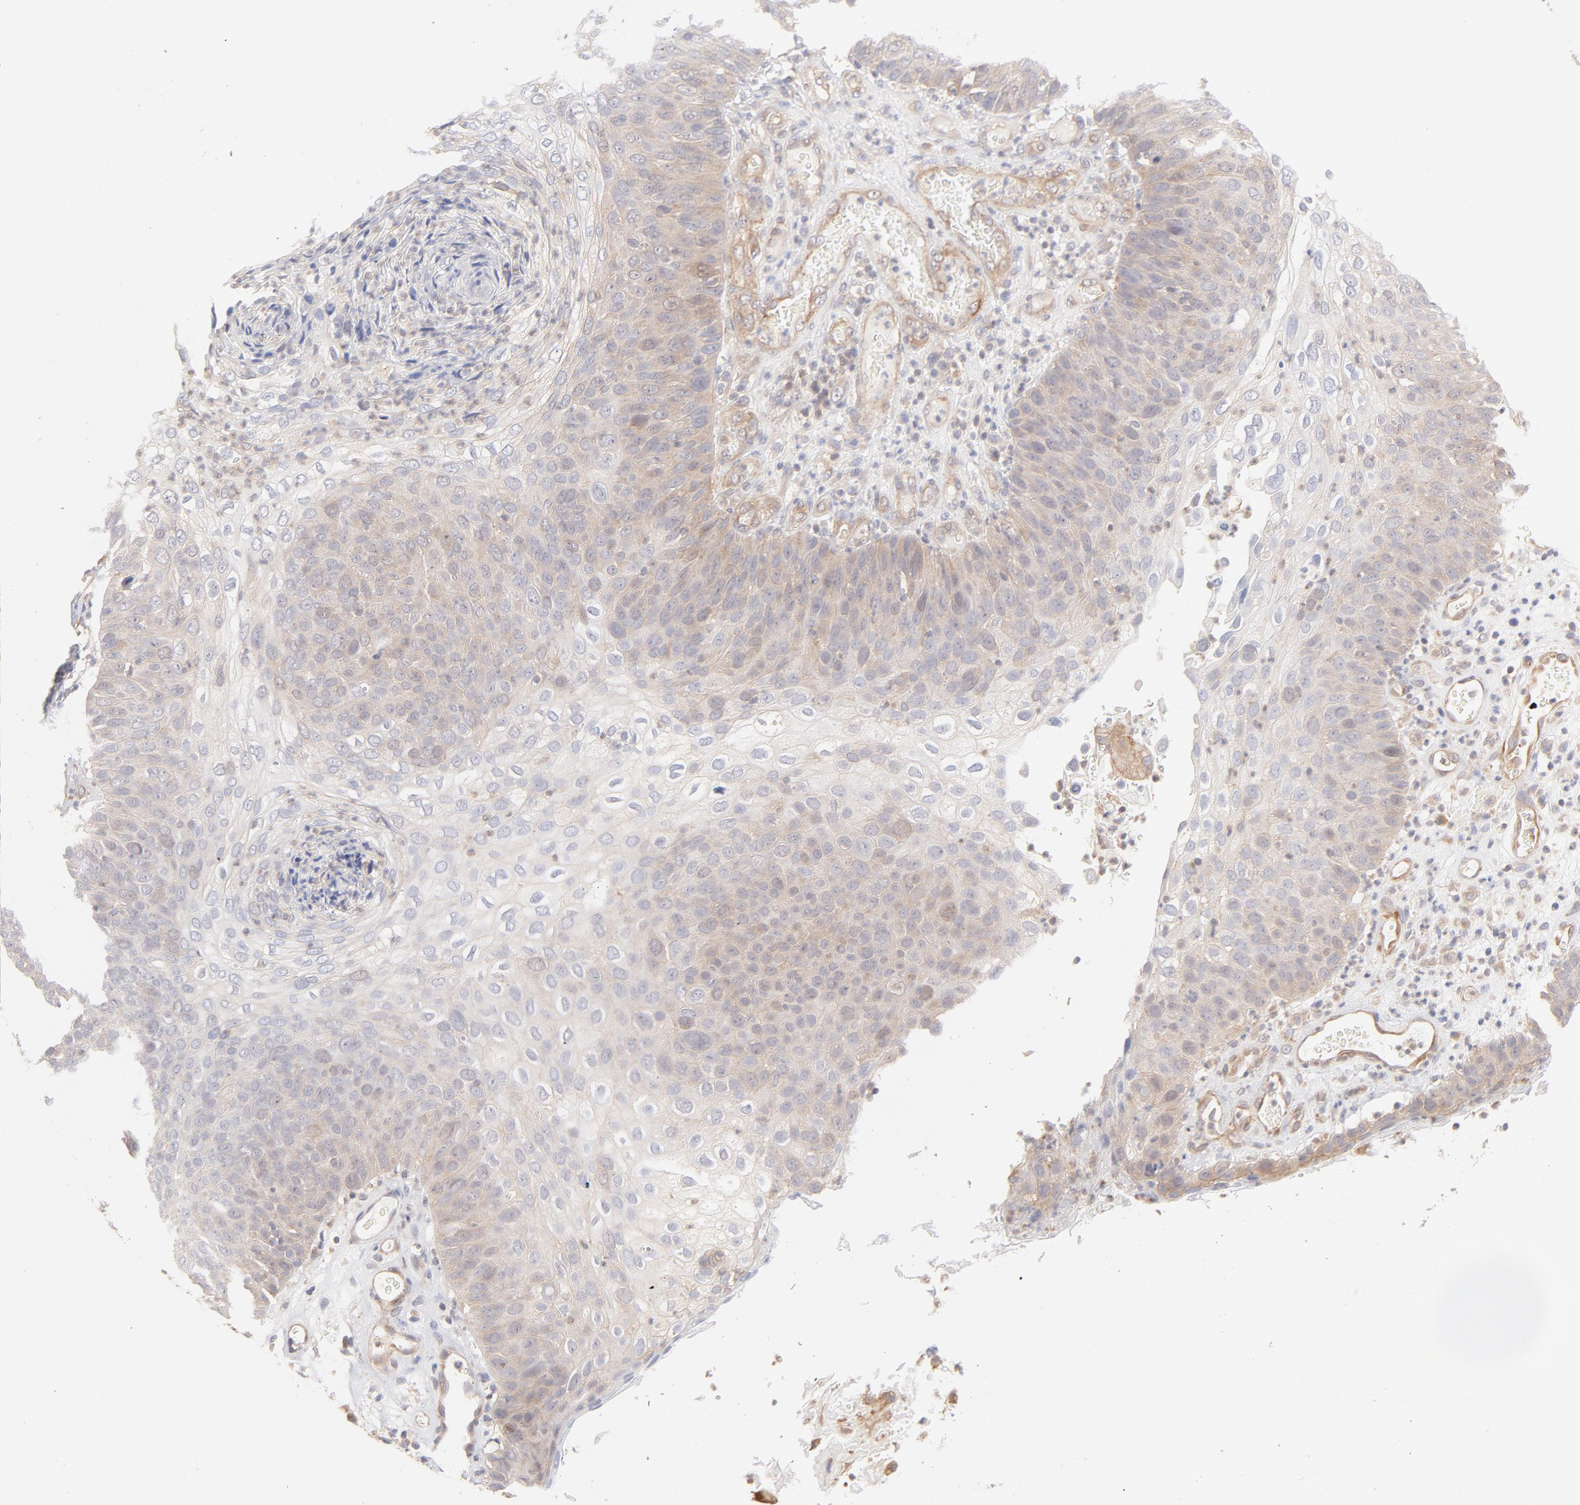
{"staining": {"intensity": "weak", "quantity": "25%-75%", "location": "cytoplasmic/membranous"}, "tissue": "skin cancer", "cell_type": "Tumor cells", "image_type": "cancer", "snomed": [{"axis": "morphology", "description": "Squamous cell carcinoma, NOS"}, {"axis": "topography", "description": "Skin"}], "caption": "Immunohistochemical staining of squamous cell carcinoma (skin) reveals weak cytoplasmic/membranous protein staining in about 25%-75% of tumor cells.", "gene": "LDLRAP1", "patient": {"sex": "male", "age": 87}}